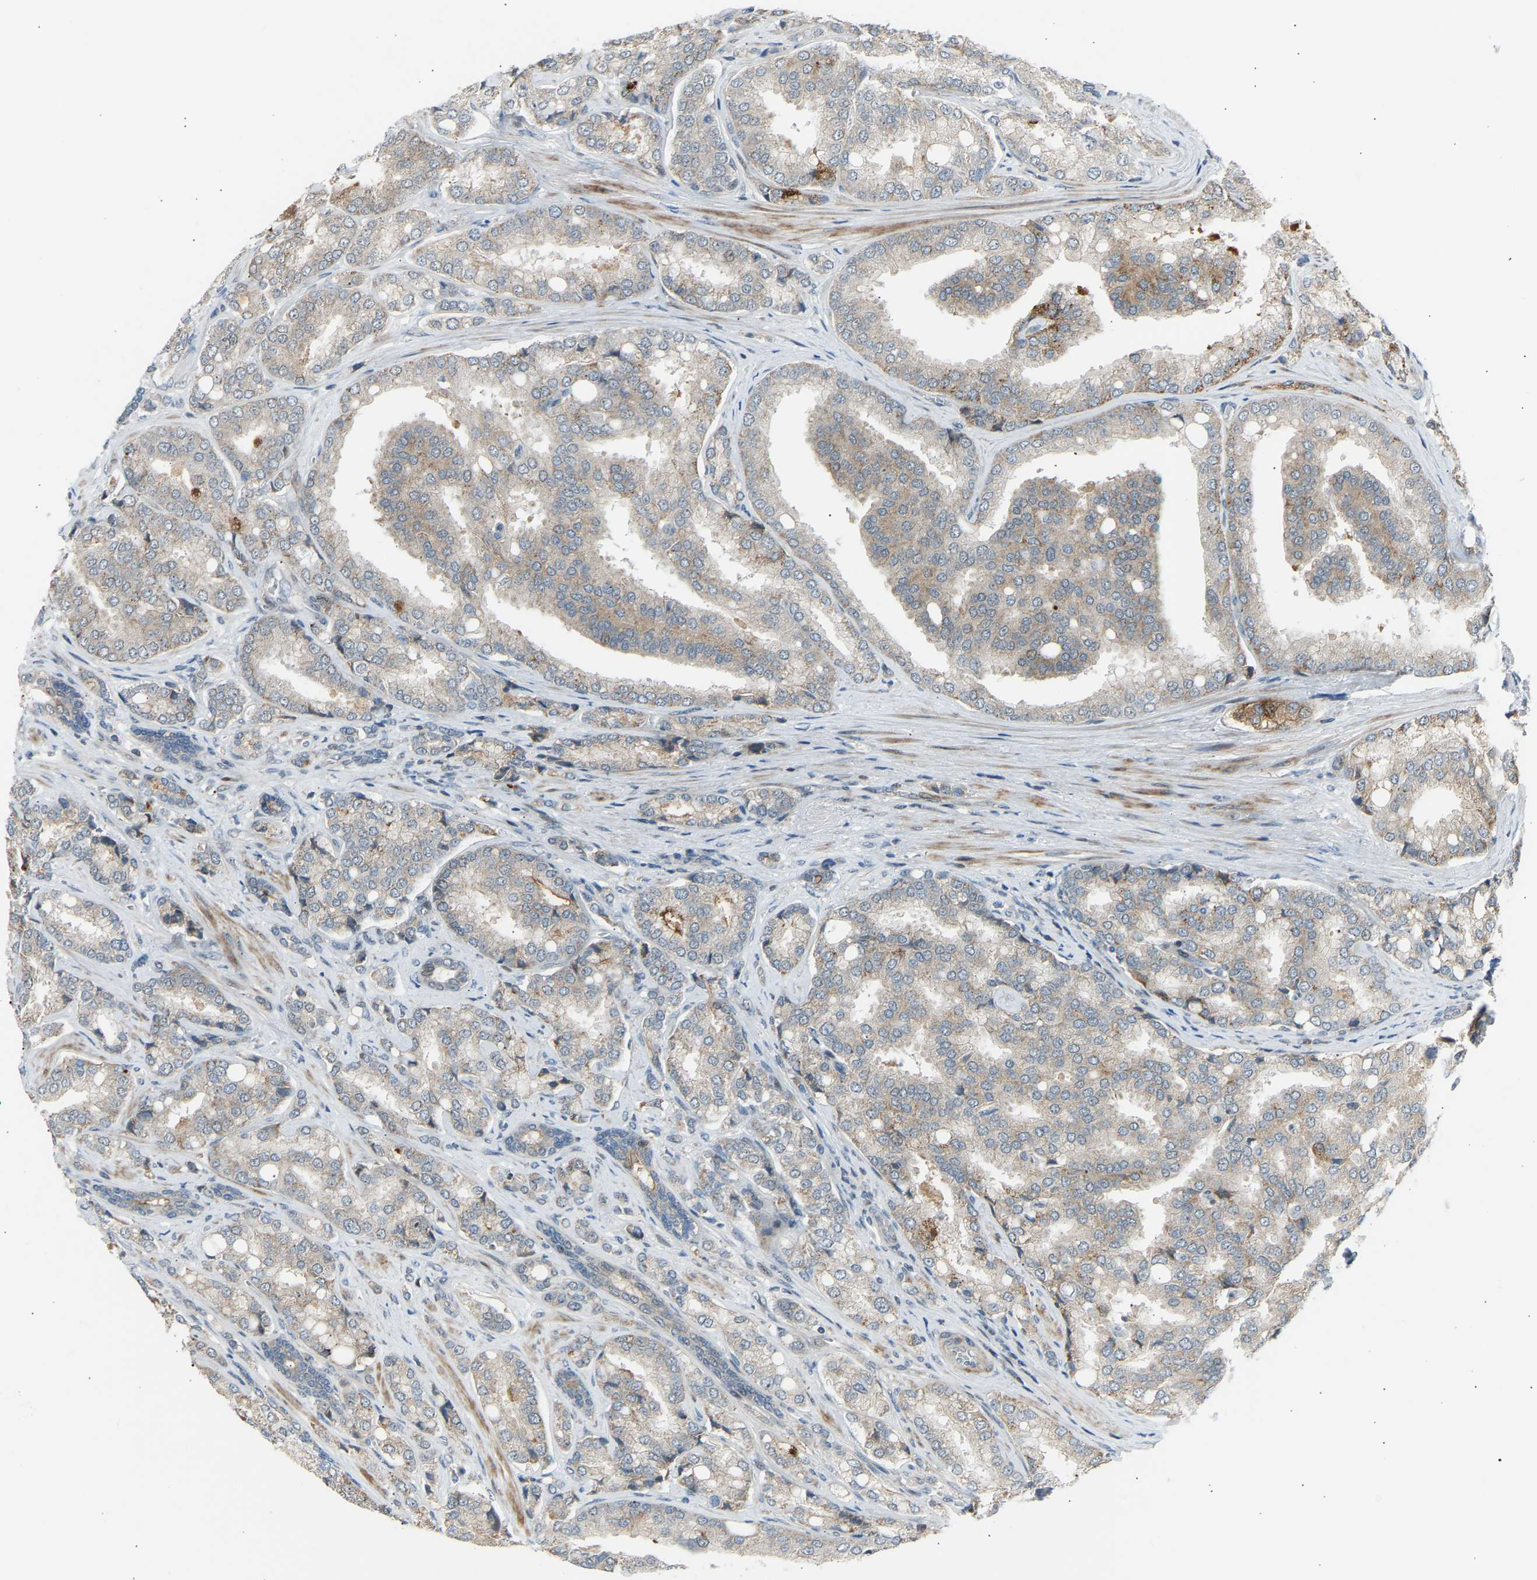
{"staining": {"intensity": "weak", "quantity": "<25%", "location": "cytoplasmic/membranous"}, "tissue": "prostate cancer", "cell_type": "Tumor cells", "image_type": "cancer", "snomed": [{"axis": "morphology", "description": "Adenocarcinoma, High grade"}, {"axis": "topography", "description": "Prostate"}], "caption": "This is an IHC histopathology image of prostate cancer (adenocarcinoma (high-grade)). There is no staining in tumor cells.", "gene": "VPS41", "patient": {"sex": "male", "age": 50}}